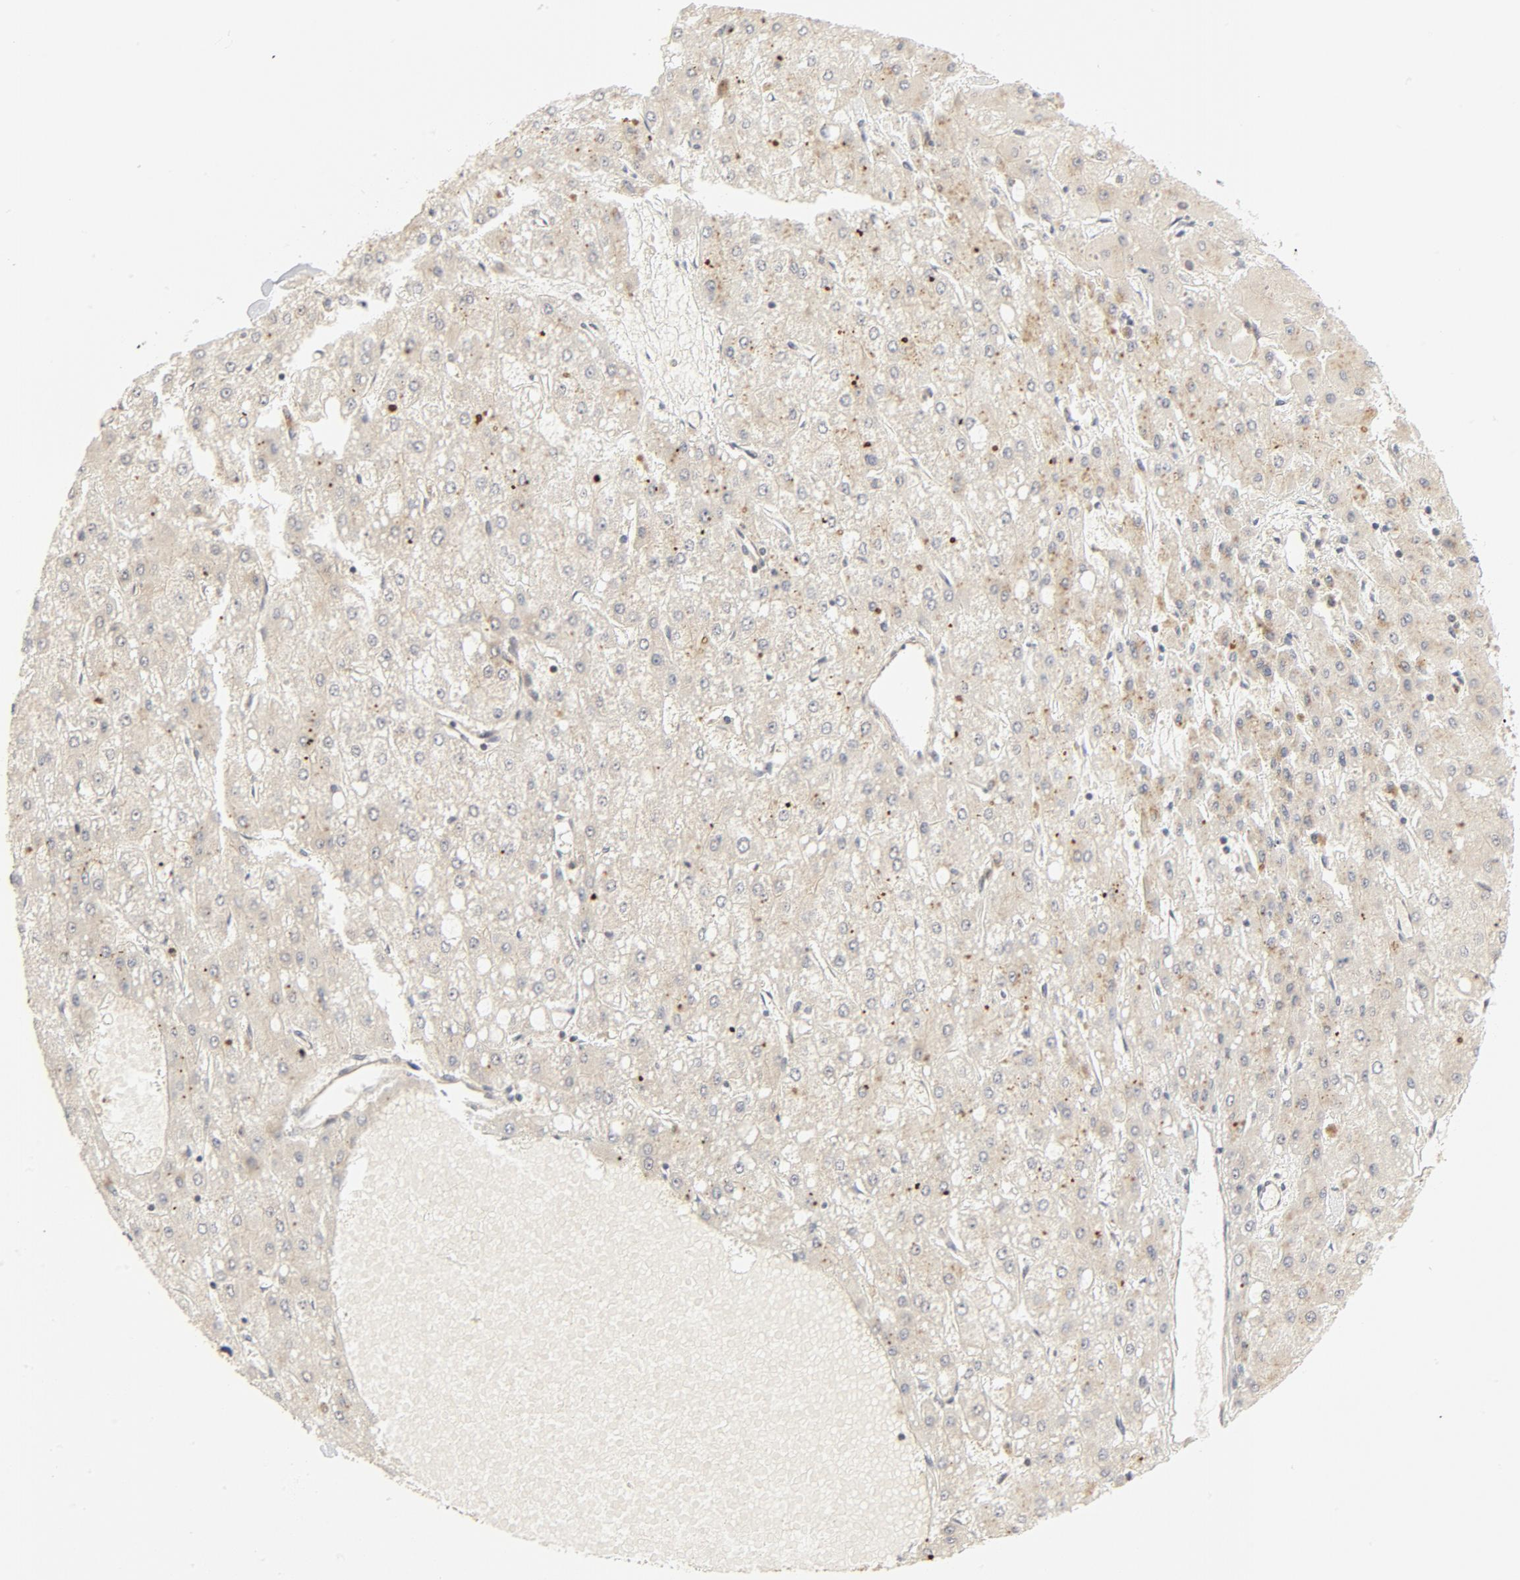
{"staining": {"intensity": "weak", "quantity": "25%-75%", "location": "cytoplasmic/membranous"}, "tissue": "liver cancer", "cell_type": "Tumor cells", "image_type": "cancer", "snomed": [{"axis": "morphology", "description": "Carcinoma, Hepatocellular, NOS"}, {"axis": "topography", "description": "Liver"}], "caption": "Tumor cells demonstrate low levels of weak cytoplasmic/membranous expression in approximately 25%-75% of cells in hepatocellular carcinoma (liver). Using DAB (3,3'-diaminobenzidine) (brown) and hematoxylin (blue) stains, captured at high magnification using brightfield microscopy.", "gene": "NEDD8", "patient": {"sex": "female", "age": 52}}